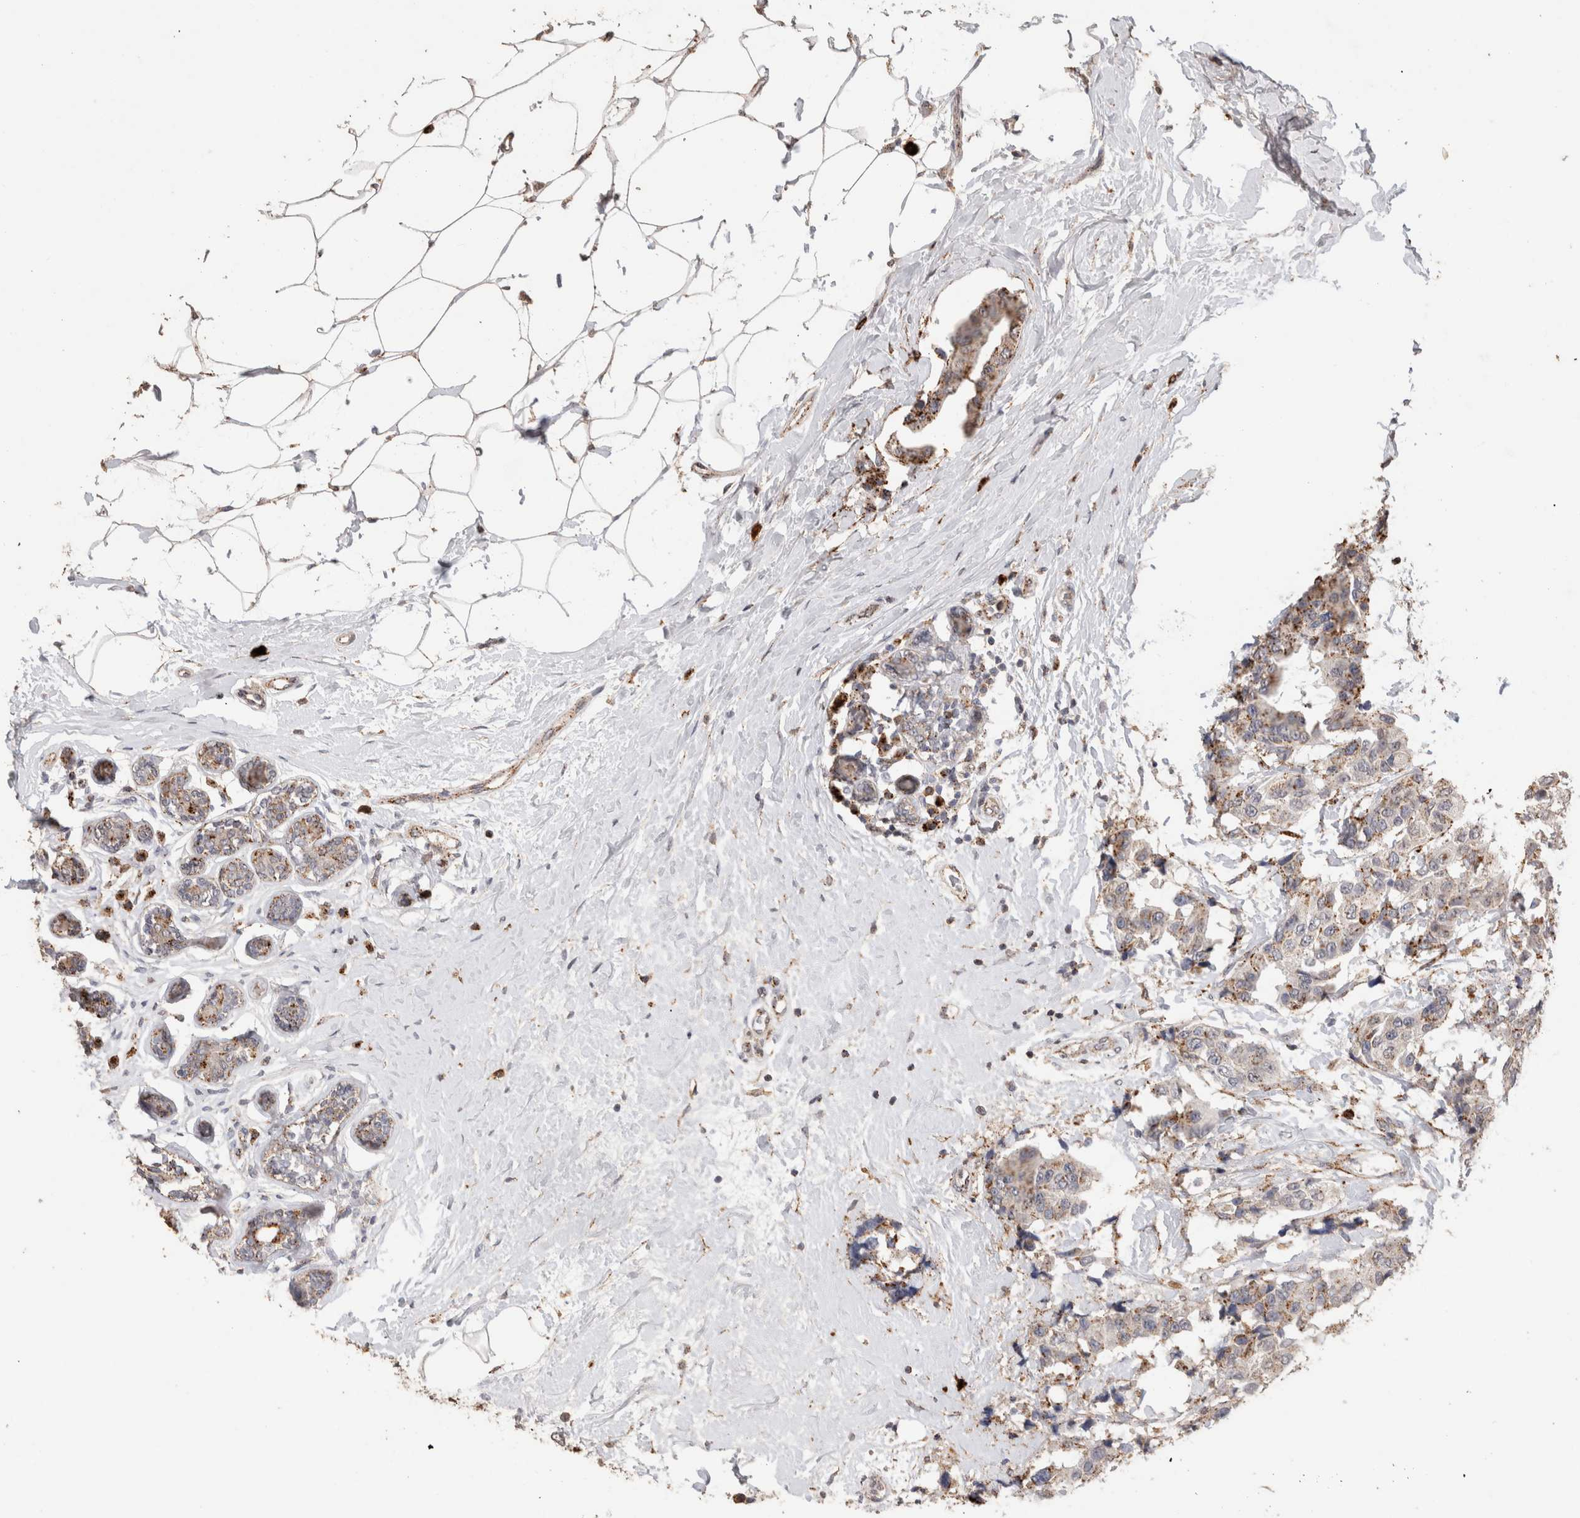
{"staining": {"intensity": "moderate", "quantity": "<25%", "location": "cytoplasmic/membranous"}, "tissue": "breast cancer", "cell_type": "Tumor cells", "image_type": "cancer", "snomed": [{"axis": "morphology", "description": "Normal tissue, NOS"}, {"axis": "morphology", "description": "Duct carcinoma"}, {"axis": "topography", "description": "Breast"}], "caption": "The histopathology image shows staining of breast intraductal carcinoma, revealing moderate cytoplasmic/membranous protein staining (brown color) within tumor cells.", "gene": "ARSA", "patient": {"sex": "female", "age": 39}}